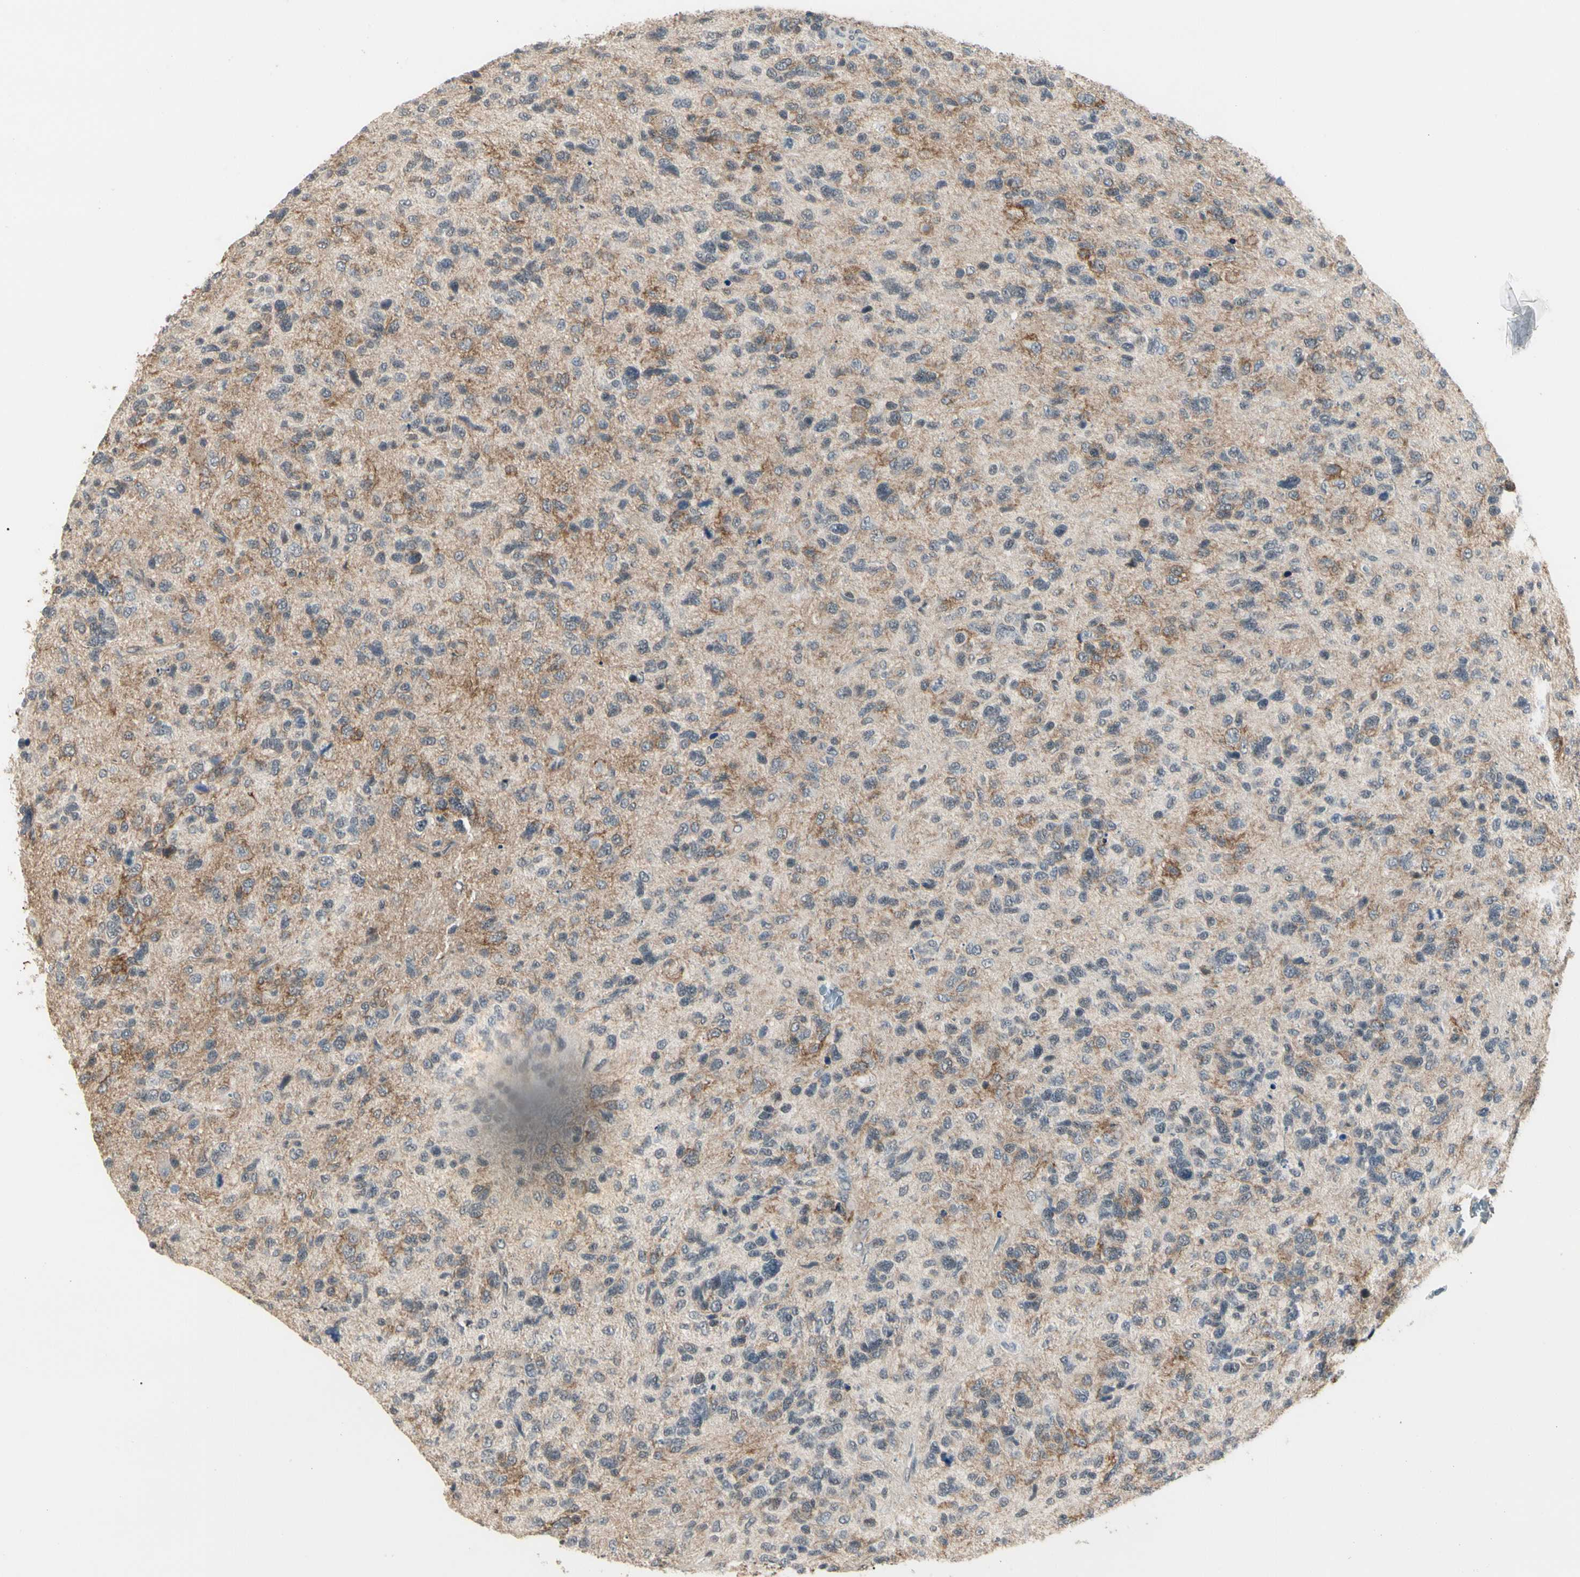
{"staining": {"intensity": "negative", "quantity": "none", "location": "none"}, "tissue": "glioma", "cell_type": "Tumor cells", "image_type": "cancer", "snomed": [{"axis": "morphology", "description": "Glioma, malignant, High grade"}, {"axis": "topography", "description": "Brain"}], "caption": "Immunohistochemistry of human glioma displays no expression in tumor cells. (DAB immunohistochemistry visualized using brightfield microscopy, high magnification).", "gene": "GREM1", "patient": {"sex": "female", "age": 58}}